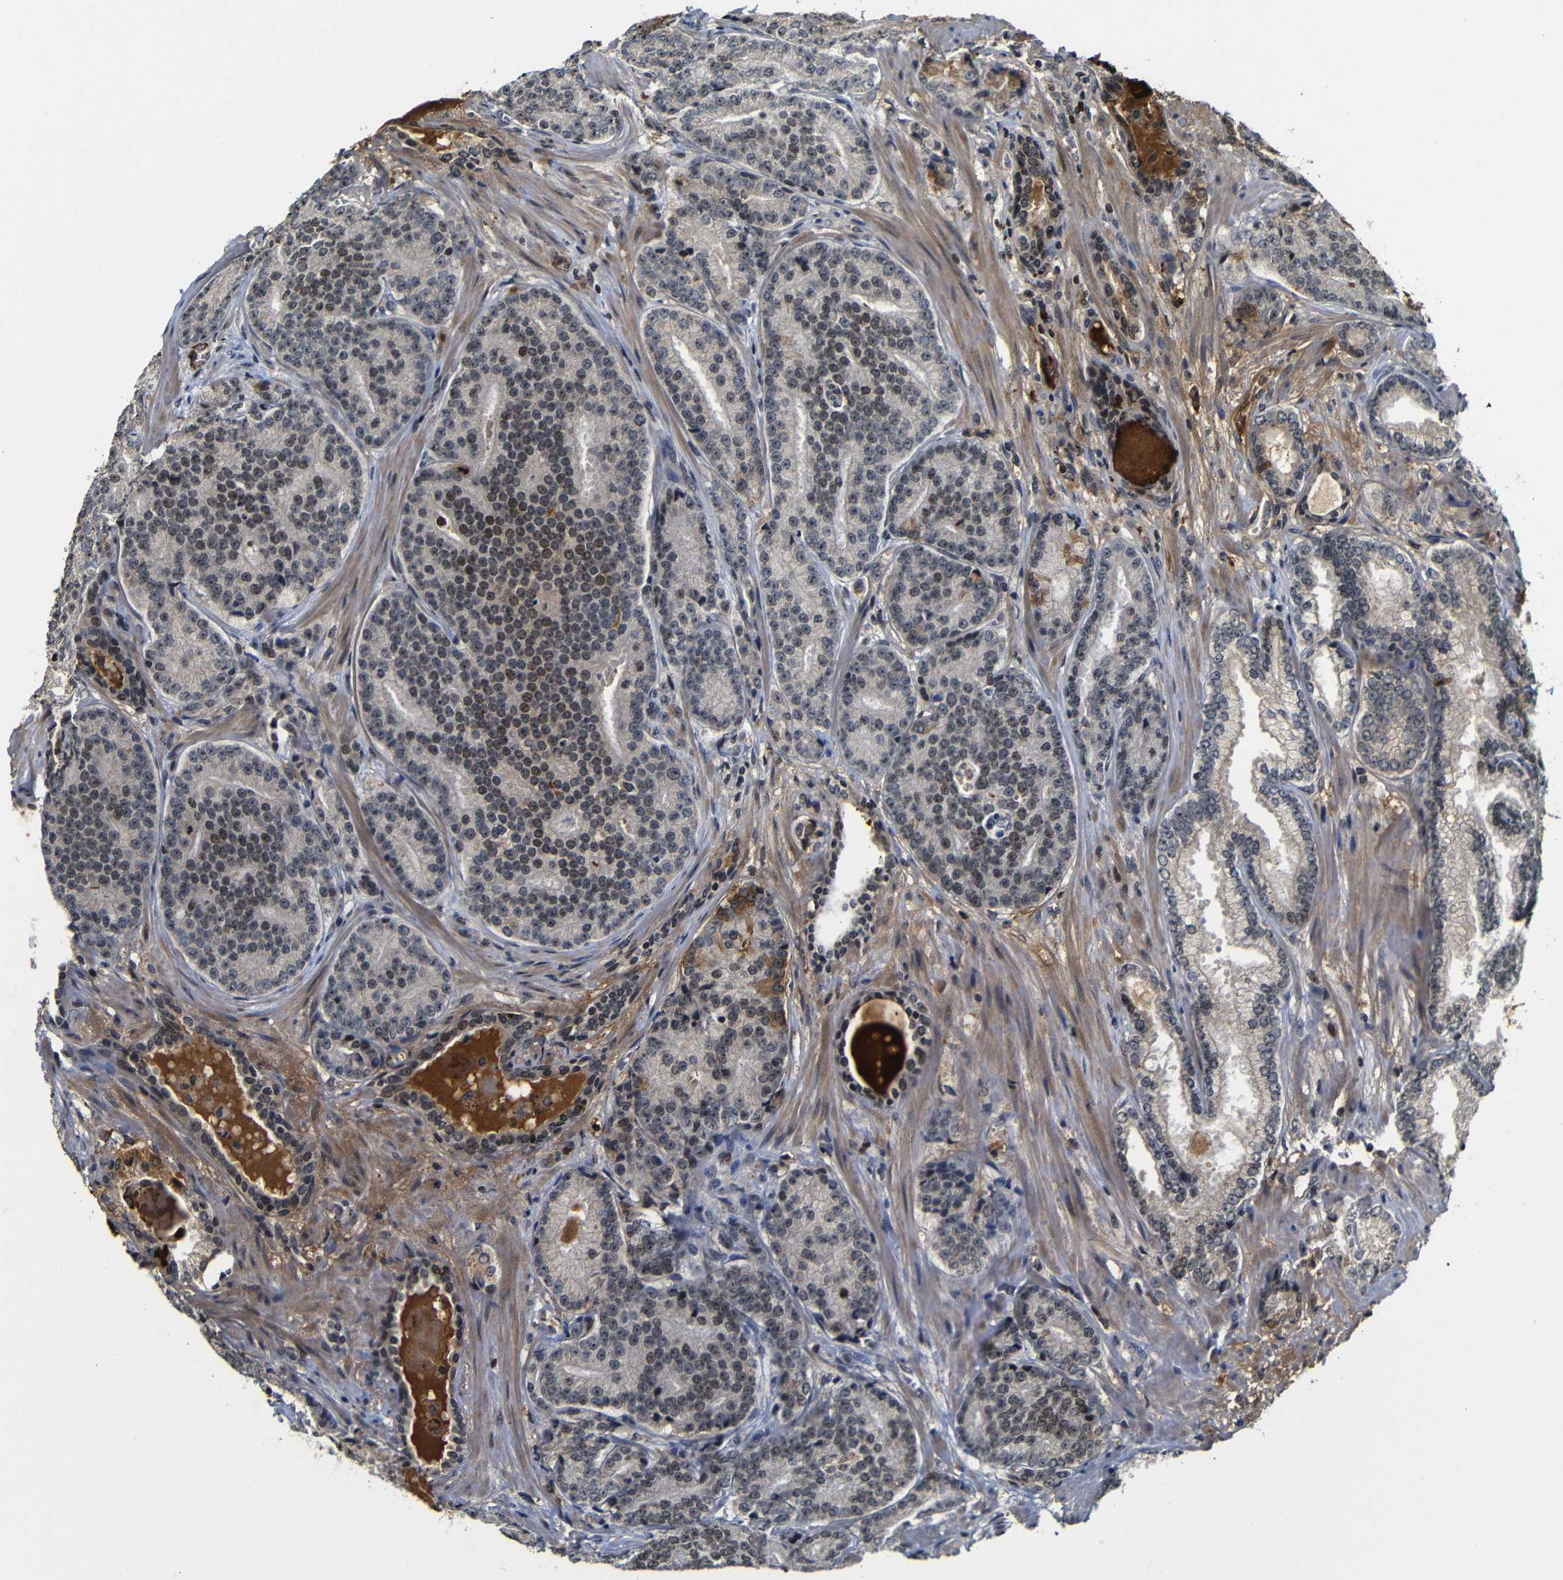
{"staining": {"intensity": "strong", "quantity": "25%-75%", "location": "nuclear"}, "tissue": "prostate cancer", "cell_type": "Tumor cells", "image_type": "cancer", "snomed": [{"axis": "morphology", "description": "Adenocarcinoma, High grade"}, {"axis": "topography", "description": "Prostate"}], "caption": "IHC (DAB) staining of adenocarcinoma (high-grade) (prostate) shows strong nuclear protein expression in about 25%-75% of tumor cells.", "gene": "MYC", "patient": {"sex": "male", "age": 61}}